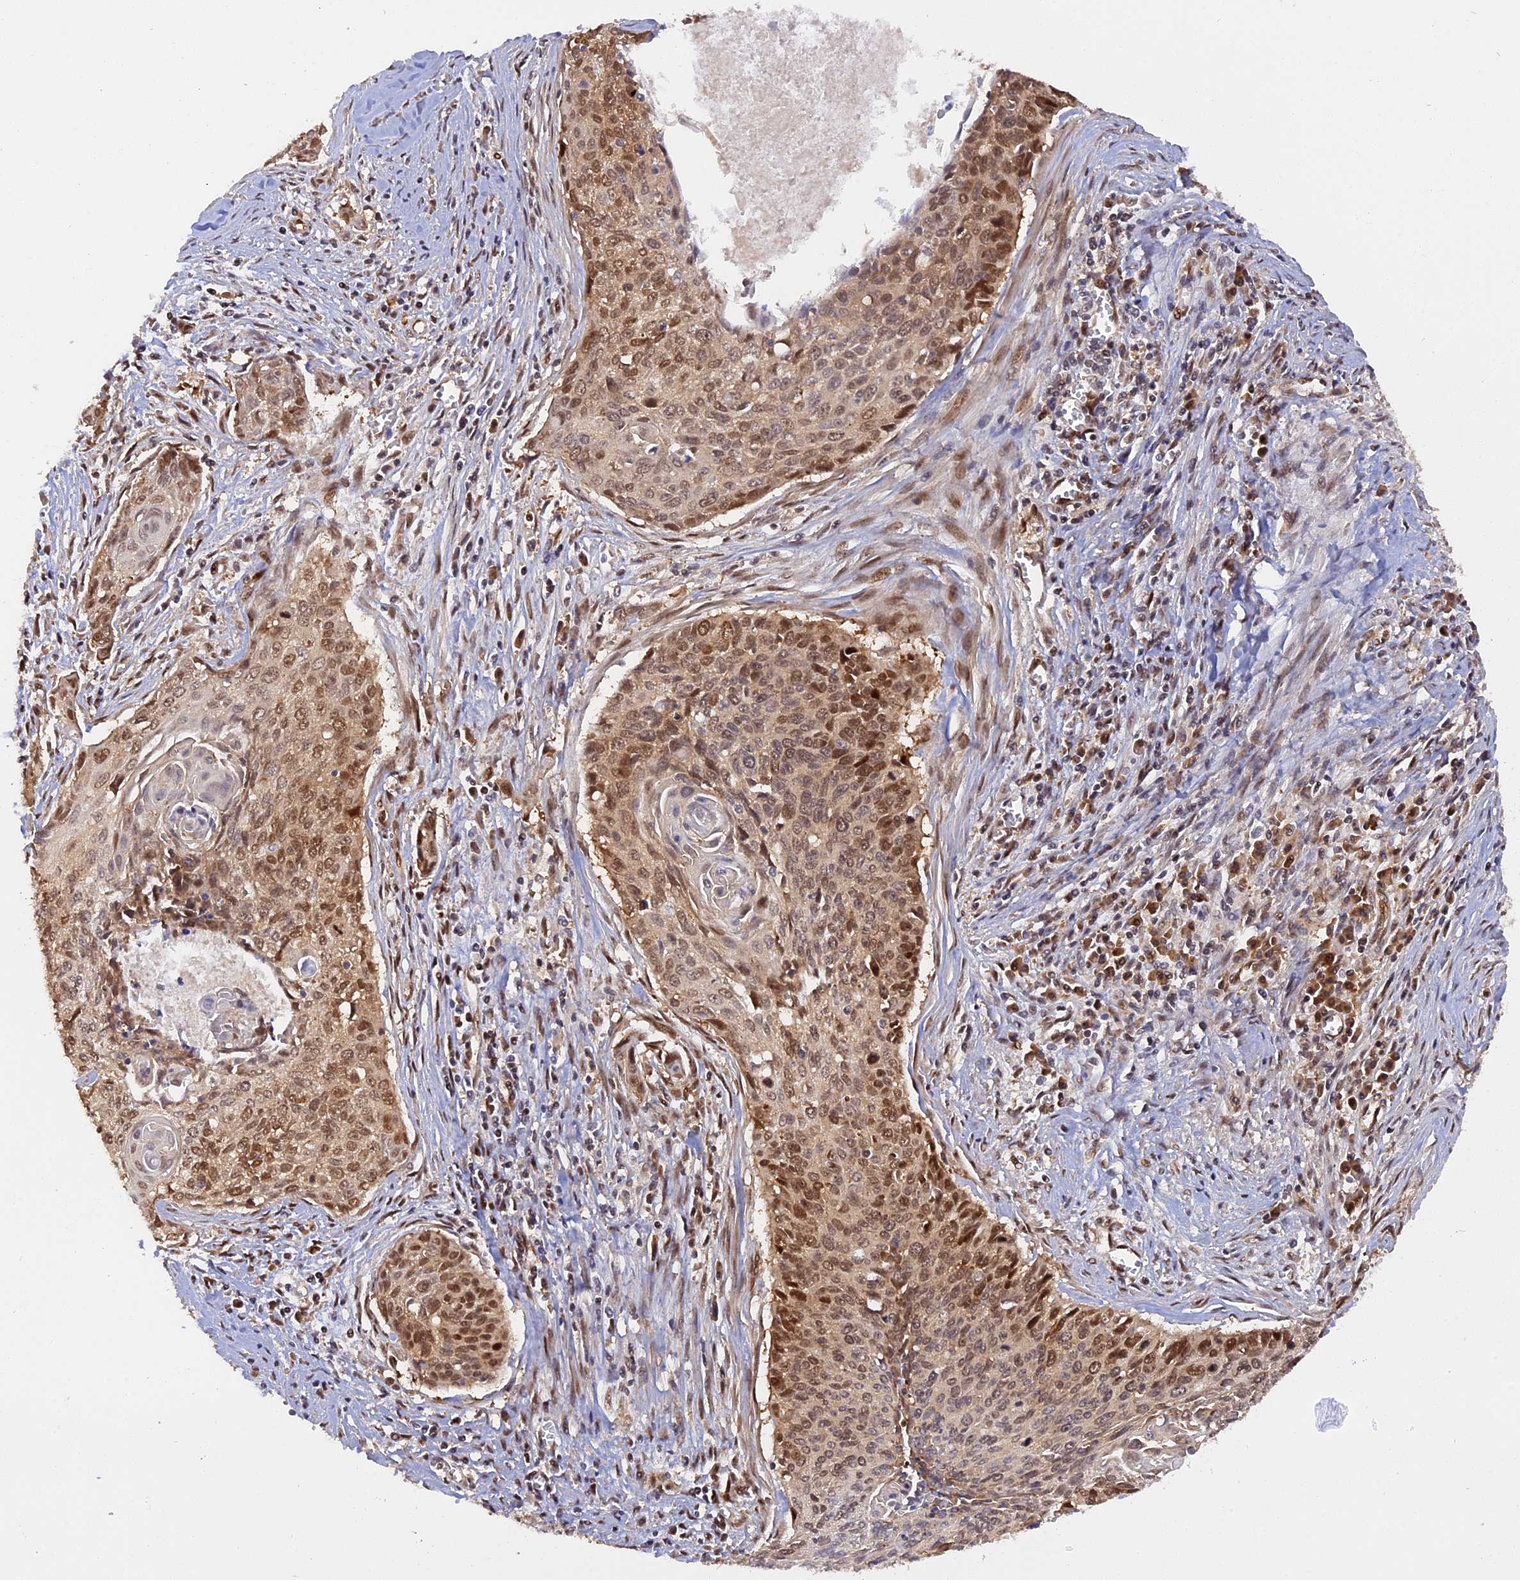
{"staining": {"intensity": "moderate", "quantity": ">75%", "location": "nuclear"}, "tissue": "cervical cancer", "cell_type": "Tumor cells", "image_type": "cancer", "snomed": [{"axis": "morphology", "description": "Squamous cell carcinoma, NOS"}, {"axis": "topography", "description": "Cervix"}], "caption": "Immunohistochemical staining of human cervical cancer demonstrates medium levels of moderate nuclear protein expression in approximately >75% of tumor cells. The protein of interest is shown in brown color, while the nuclei are stained blue.", "gene": "ZNF428", "patient": {"sex": "female", "age": 55}}